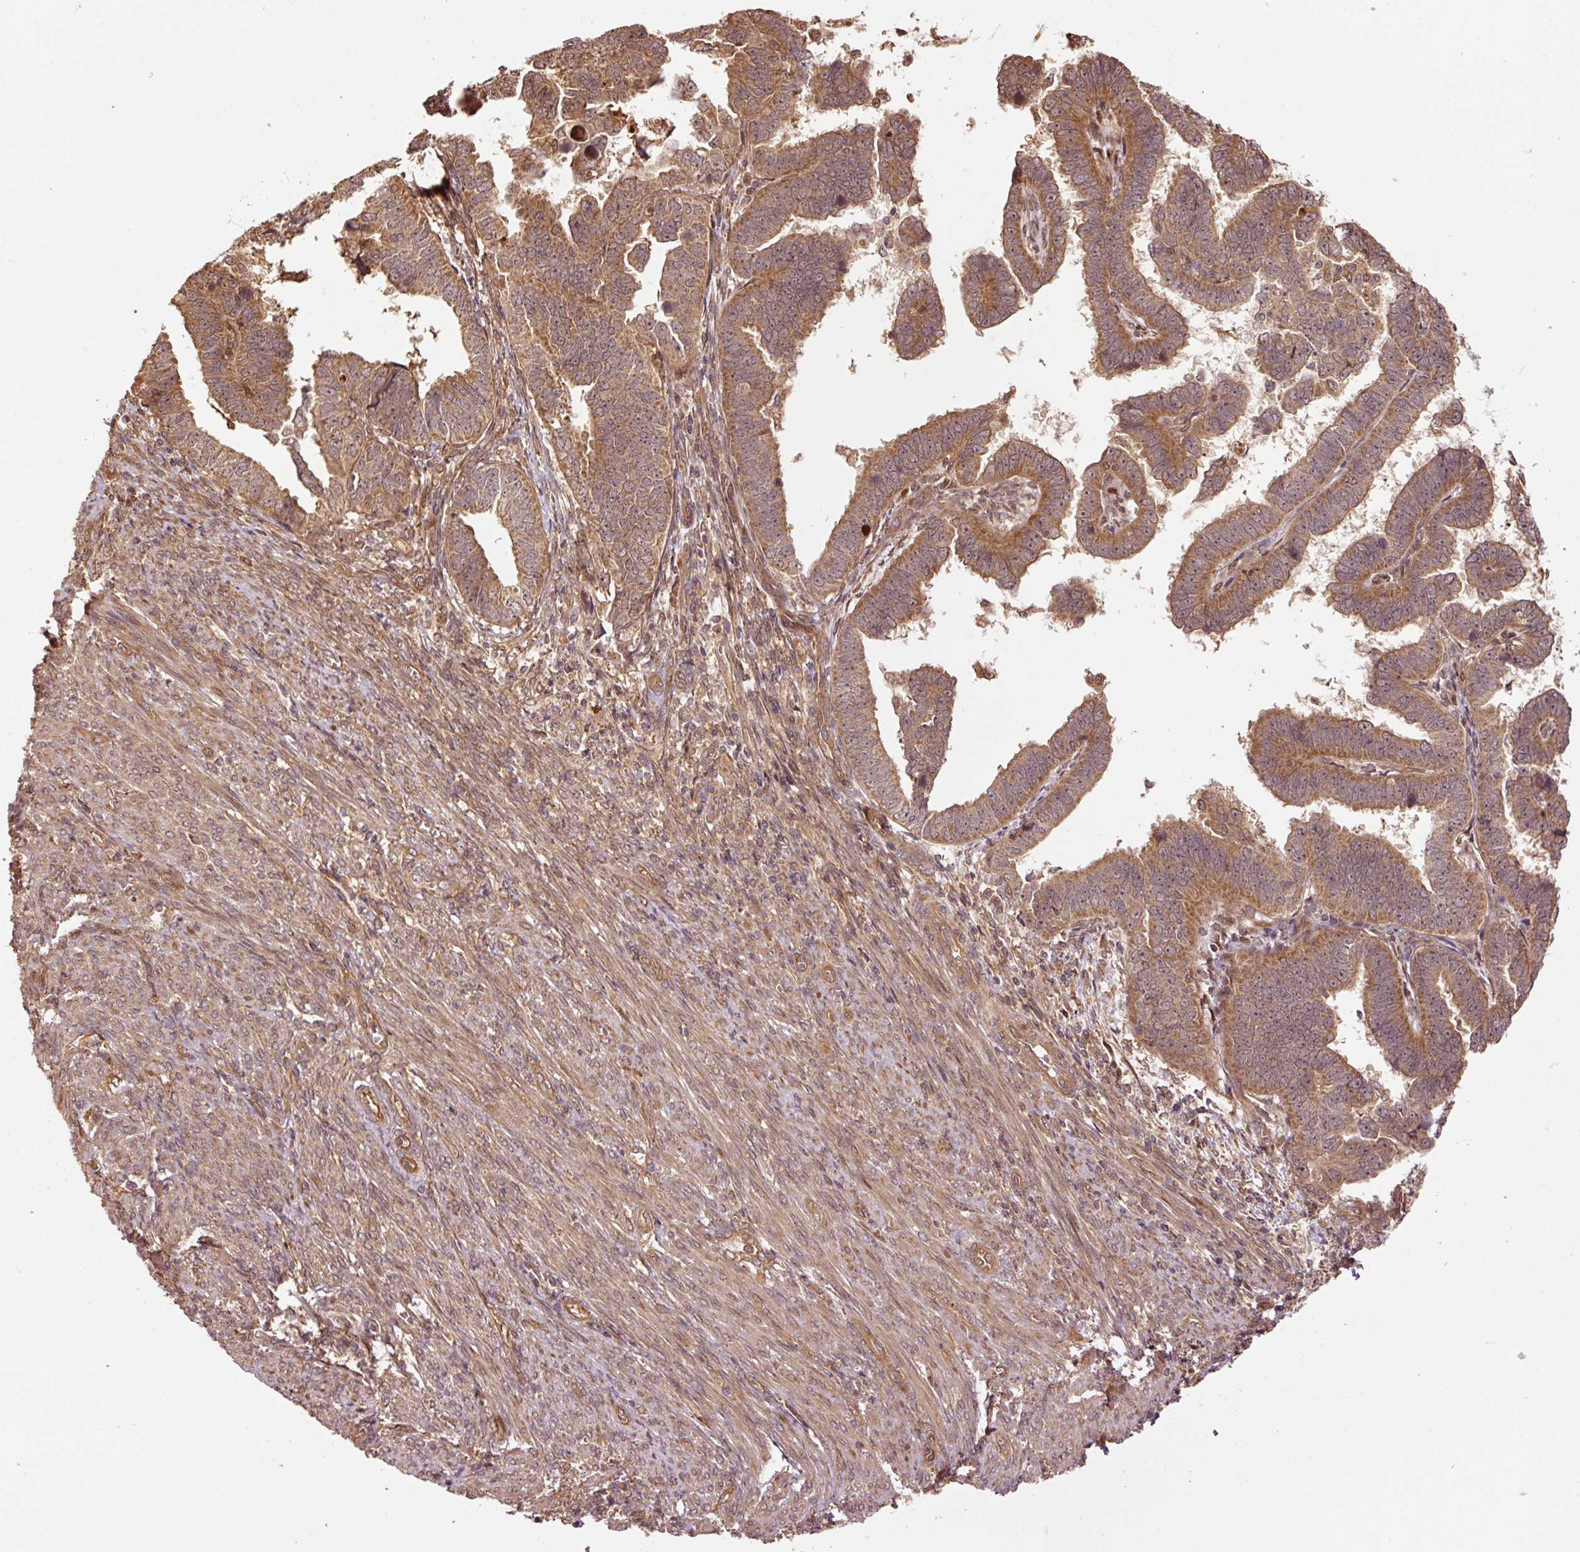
{"staining": {"intensity": "moderate", "quantity": ">75%", "location": "cytoplasmic/membranous,nuclear"}, "tissue": "endometrial cancer", "cell_type": "Tumor cells", "image_type": "cancer", "snomed": [{"axis": "morphology", "description": "Adenocarcinoma, NOS"}, {"axis": "topography", "description": "Endometrium"}], "caption": "DAB immunohistochemical staining of human endometrial adenocarcinoma shows moderate cytoplasmic/membranous and nuclear protein expression in about >75% of tumor cells. (Stains: DAB in brown, nuclei in blue, Microscopy: brightfield microscopy at high magnification).", "gene": "OXER1", "patient": {"sex": "female", "age": 75}}